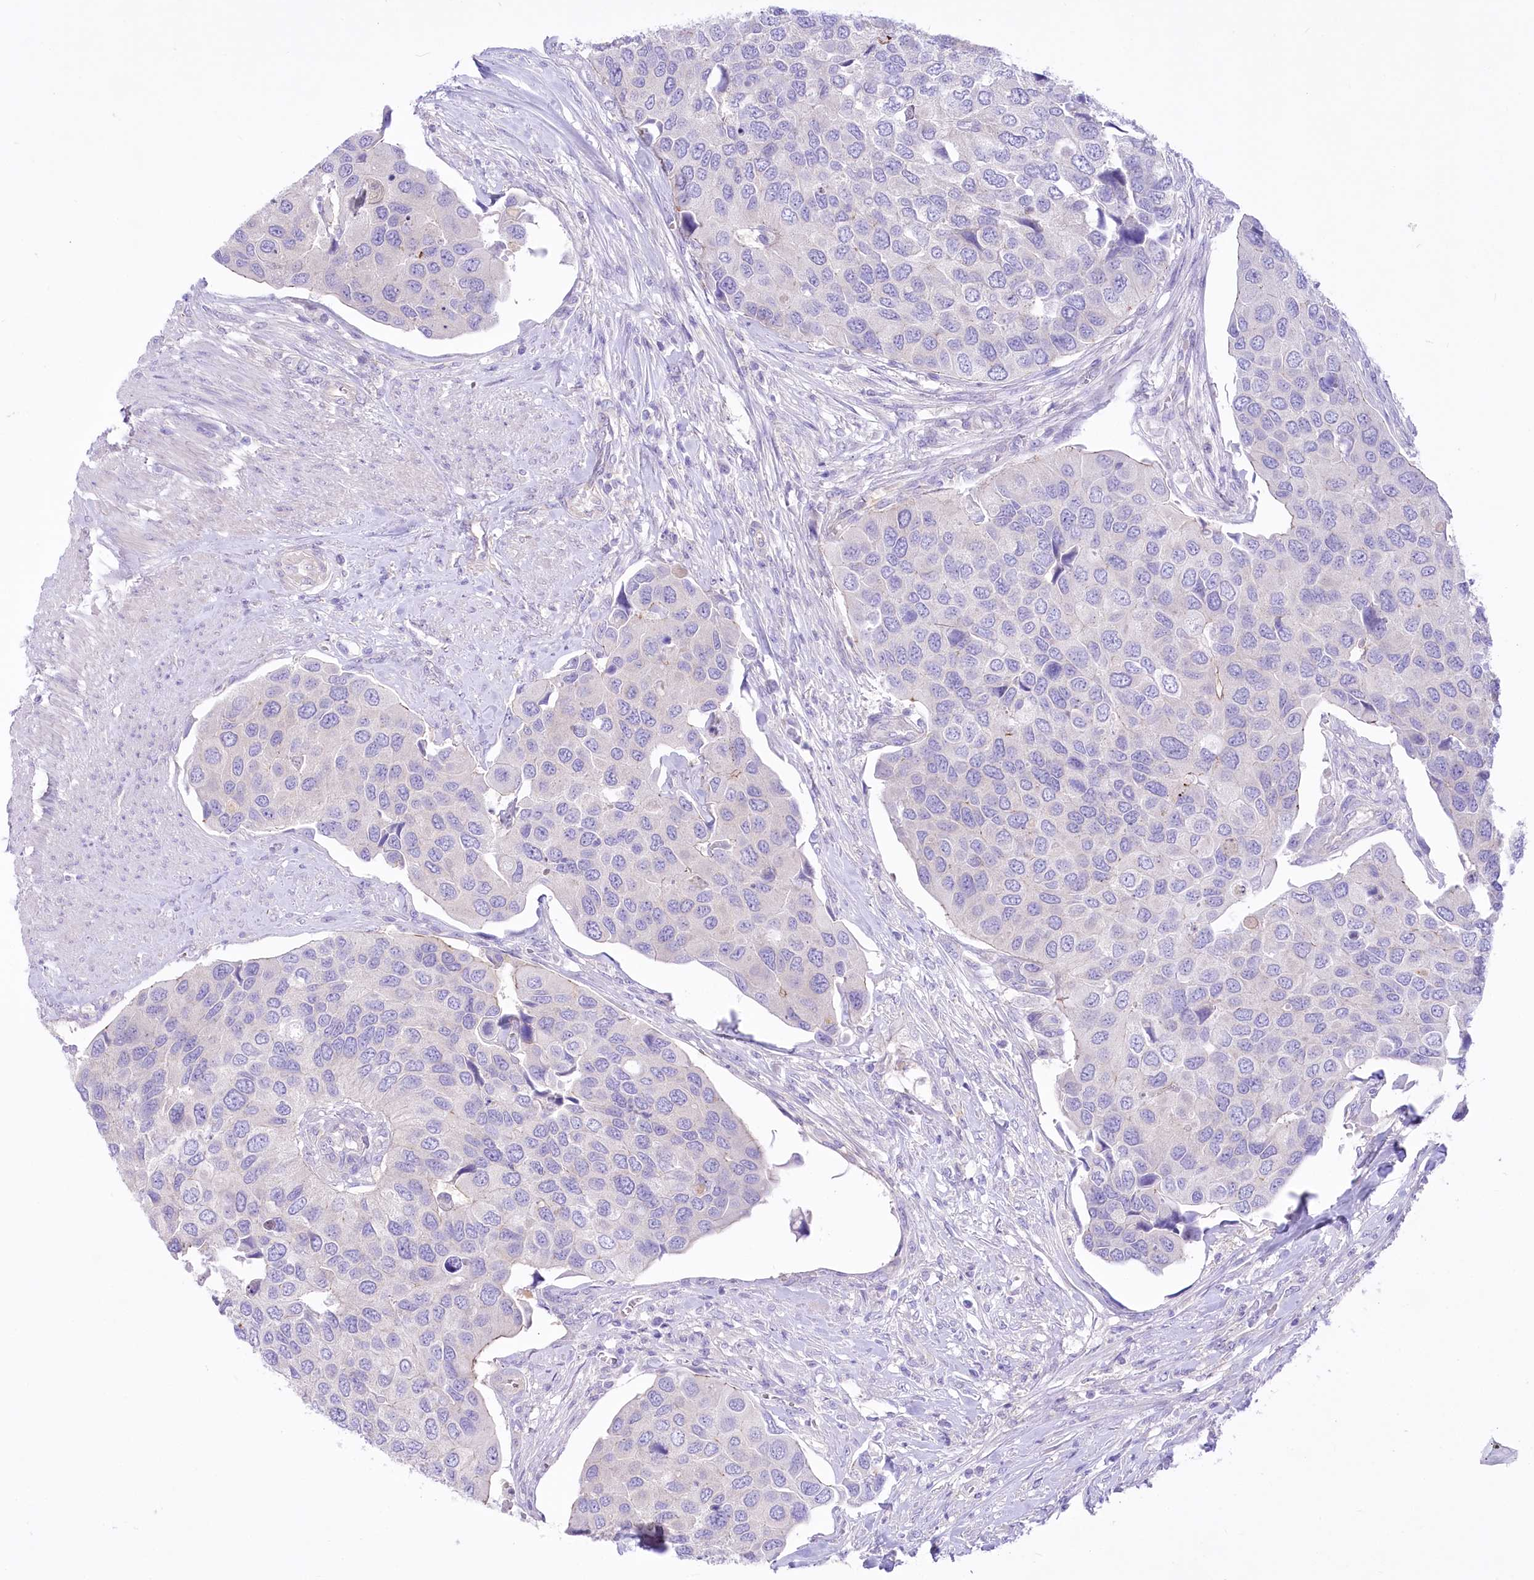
{"staining": {"intensity": "negative", "quantity": "none", "location": "none"}, "tissue": "urothelial cancer", "cell_type": "Tumor cells", "image_type": "cancer", "snomed": [{"axis": "morphology", "description": "Urothelial carcinoma, High grade"}, {"axis": "topography", "description": "Urinary bladder"}], "caption": "An immunohistochemistry (IHC) histopathology image of urothelial cancer is shown. There is no staining in tumor cells of urothelial cancer.", "gene": "LRRC34", "patient": {"sex": "male", "age": 74}}